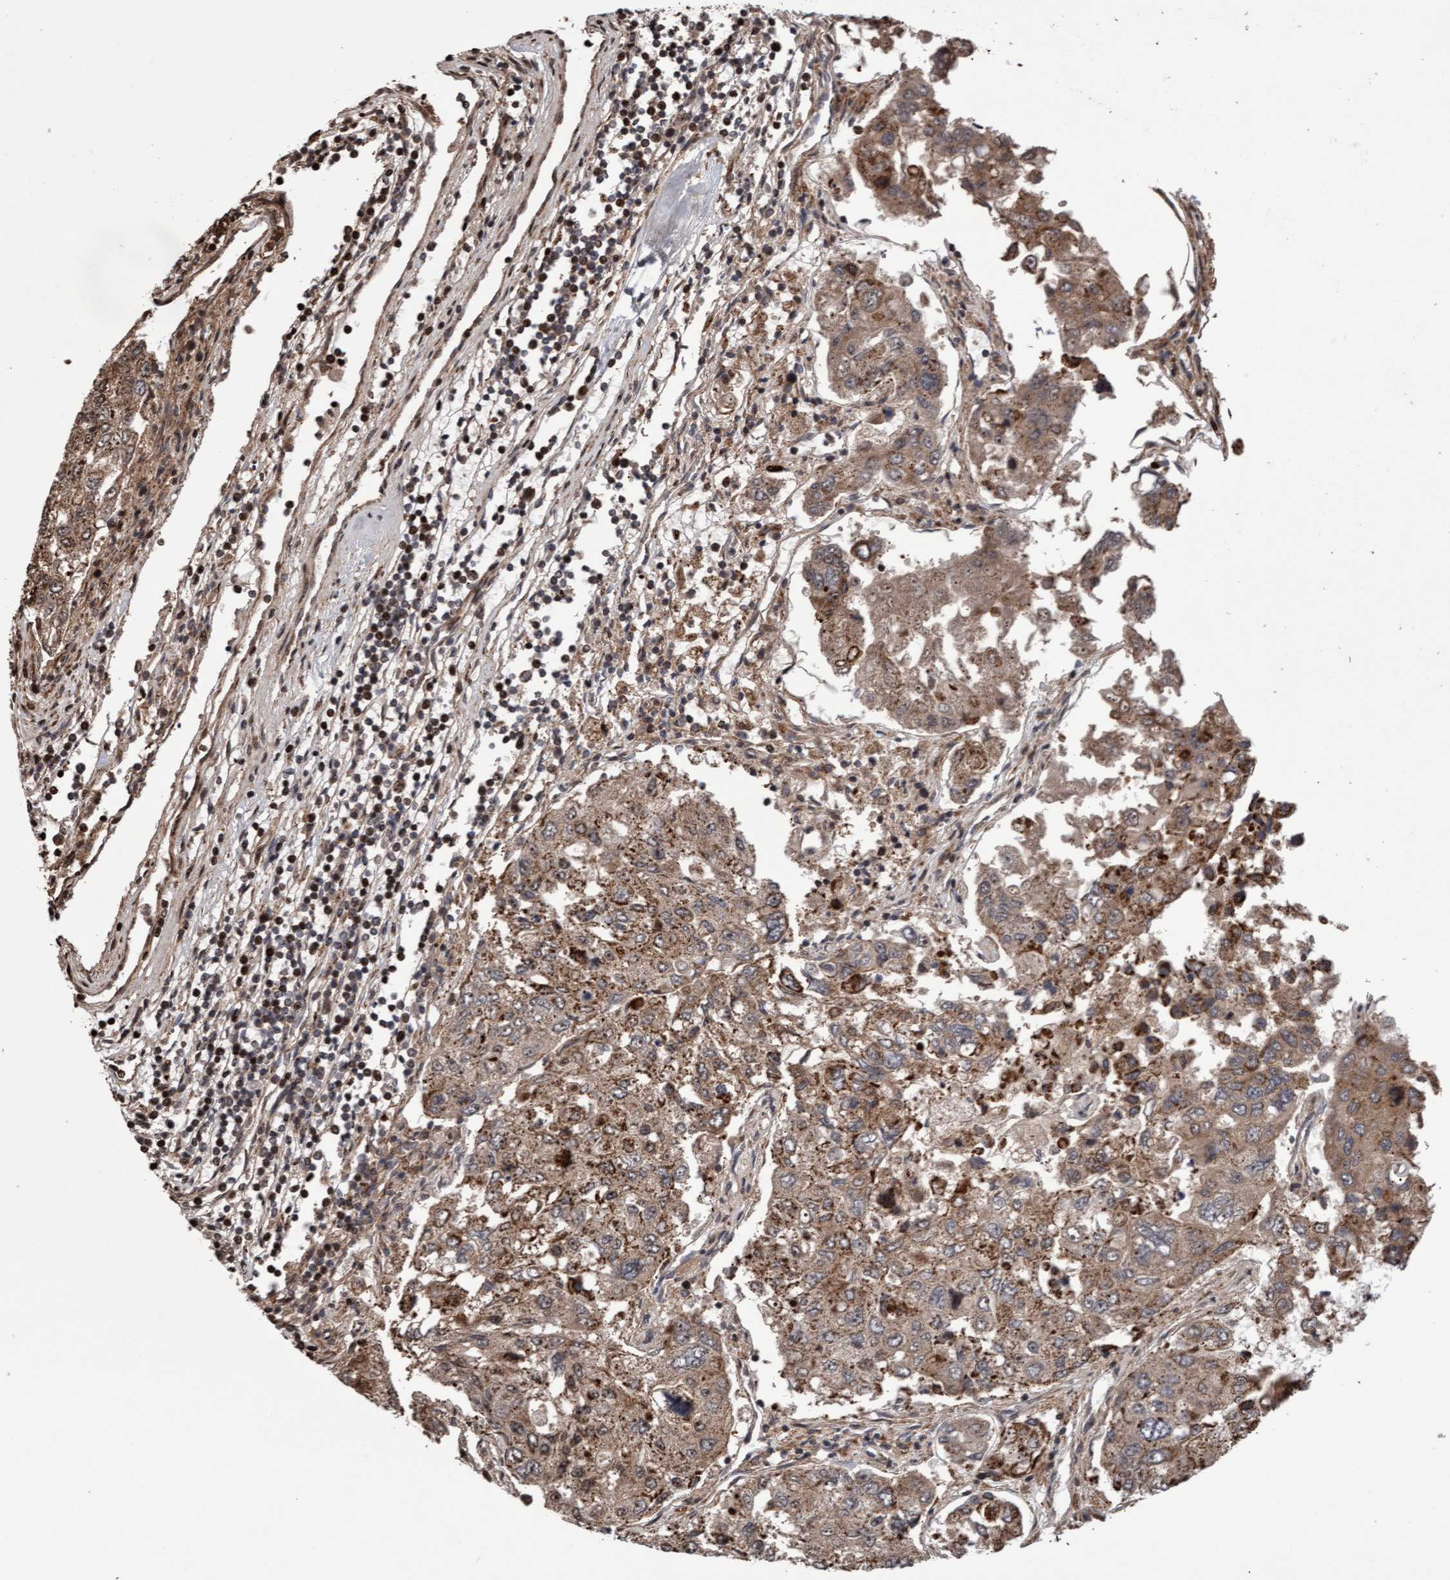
{"staining": {"intensity": "moderate", "quantity": ">75%", "location": "cytoplasmic/membranous"}, "tissue": "urothelial cancer", "cell_type": "Tumor cells", "image_type": "cancer", "snomed": [{"axis": "morphology", "description": "Urothelial carcinoma, High grade"}, {"axis": "topography", "description": "Lymph node"}, {"axis": "topography", "description": "Urinary bladder"}], "caption": "Protein expression analysis of human high-grade urothelial carcinoma reveals moderate cytoplasmic/membranous positivity in approximately >75% of tumor cells.", "gene": "PECR", "patient": {"sex": "male", "age": 51}}